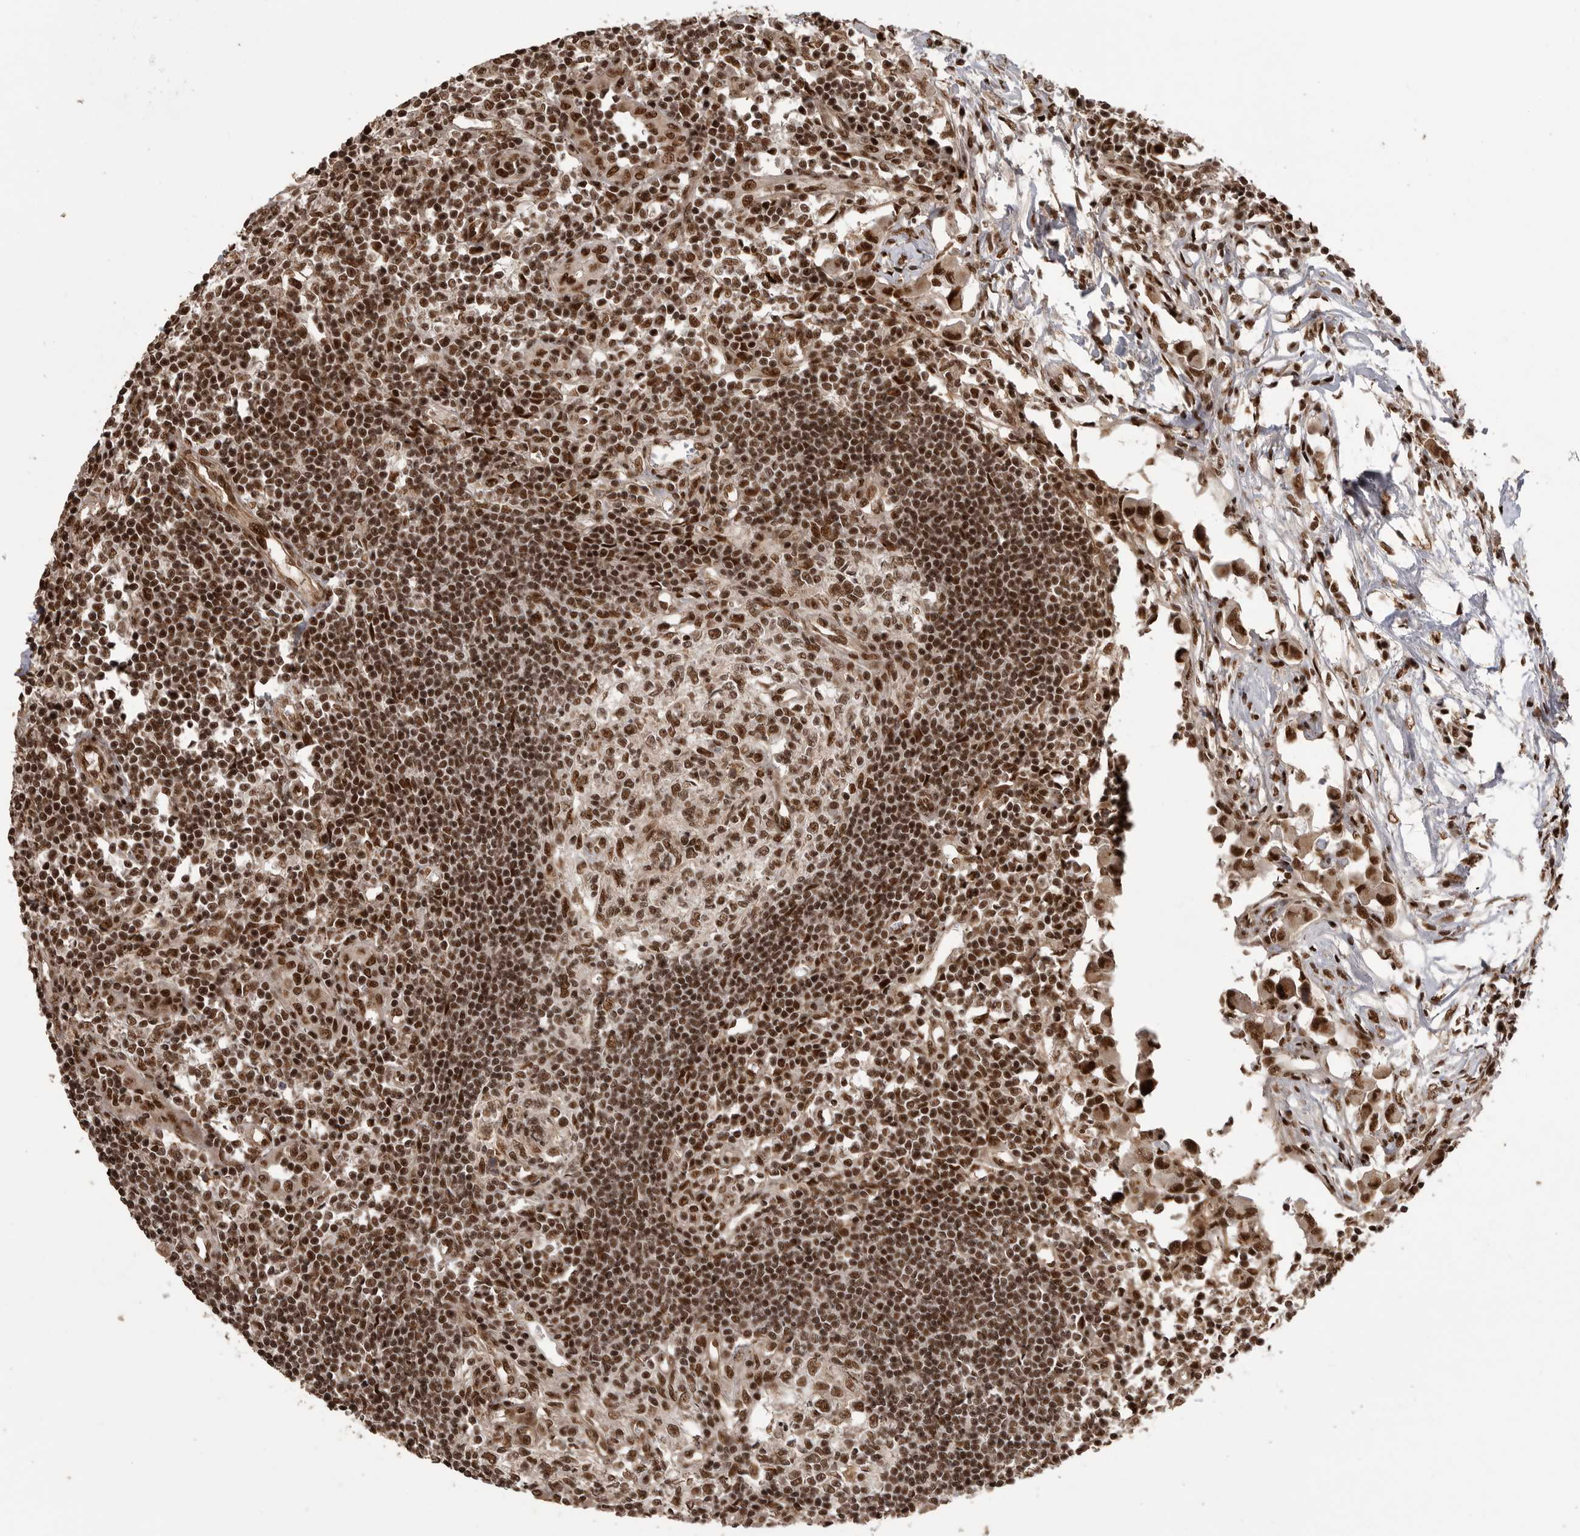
{"staining": {"intensity": "strong", "quantity": ">75%", "location": "nuclear"}, "tissue": "lymph node", "cell_type": "Germinal center cells", "image_type": "normal", "snomed": [{"axis": "morphology", "description": "Normal tissue, NOS"}, {"axis": "morphology", "description": "Malignant melanoma, Metastatic site"}, {"axis": "topography", "description": "Lymph node"}], "caption": "Protein staining of normal lymph node displays strong nuclear expression in about >75% of germinal center cells.", "gene": "PPP1R8", "patient": {"sex": "male", "age": 41}}